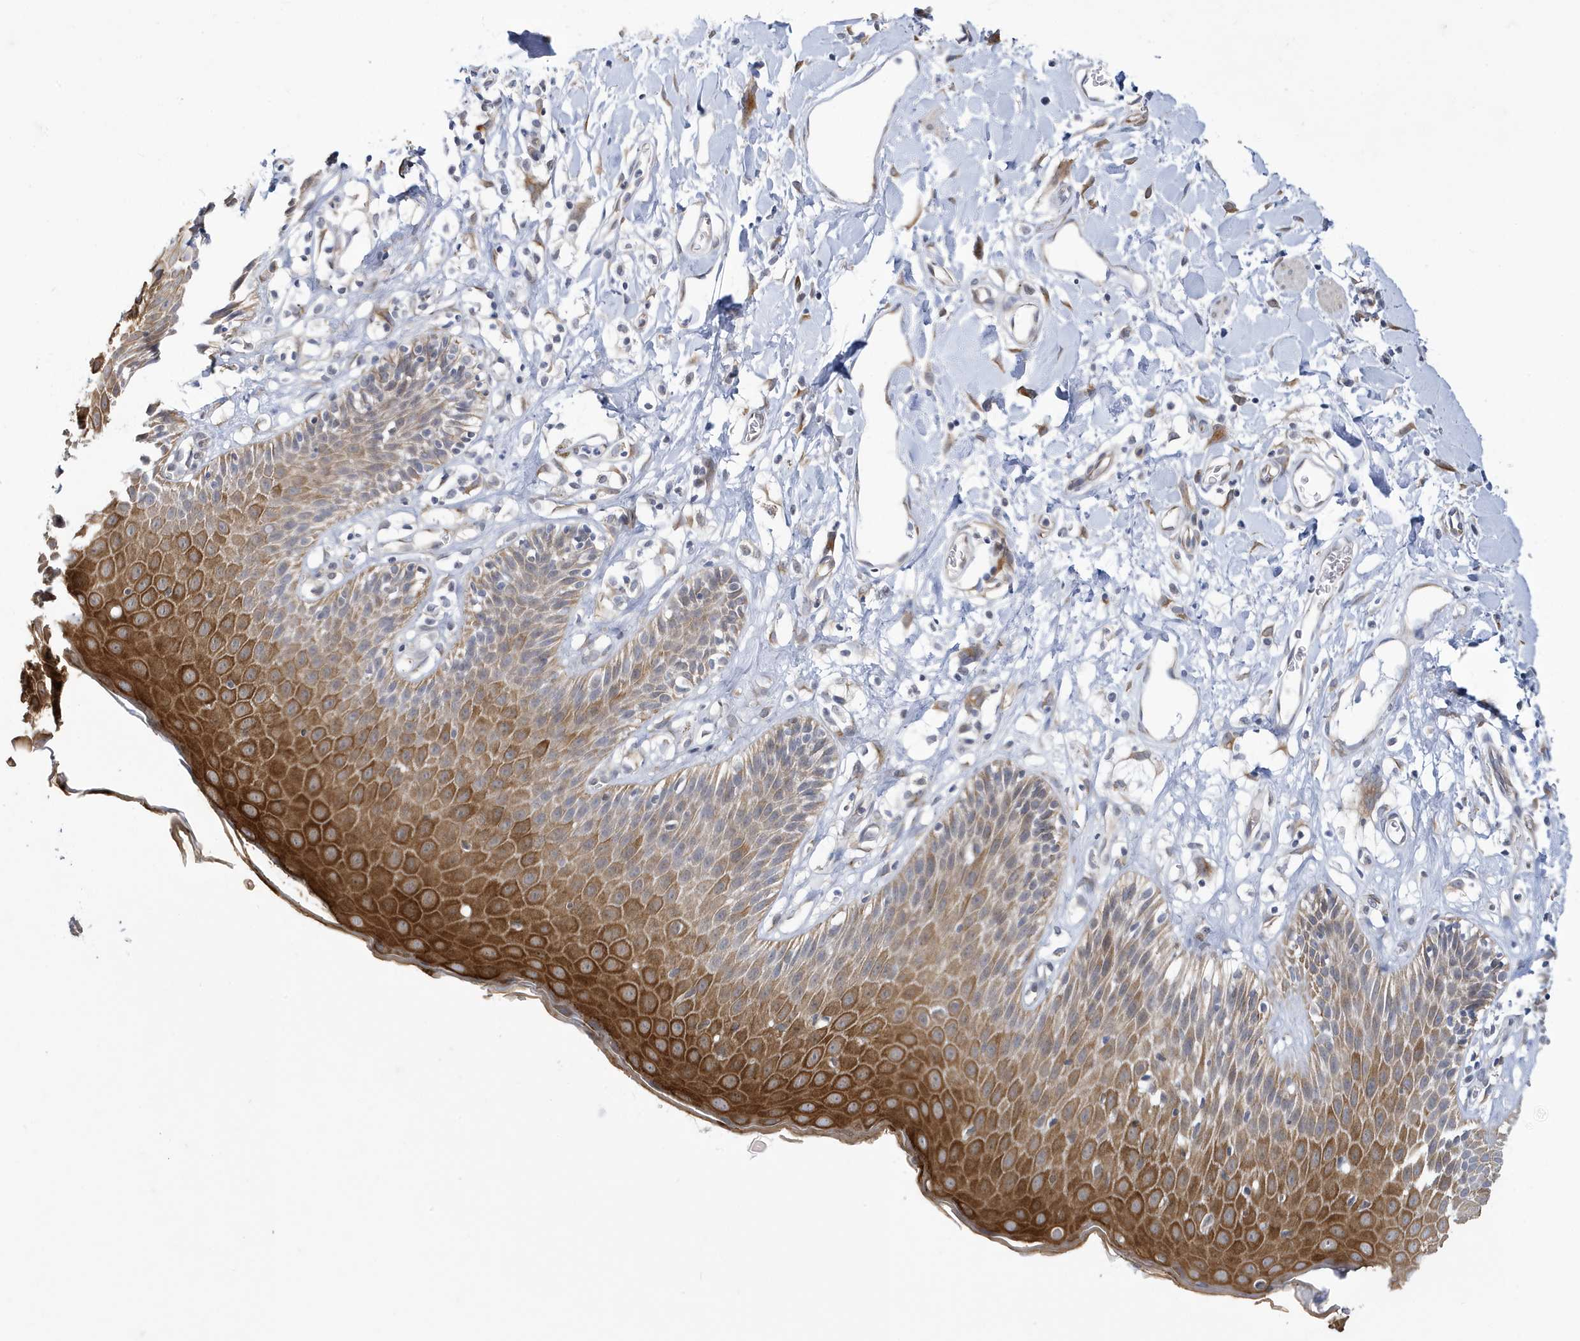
{"staining": {"intensity": "strong", "quantity": ">75%", "location": "cytoplasmic/membranous"}, "tissue": "skin", "cell_type": "Epidermal cells", "image_type": "normal", "snomed": [{"axis": "morphology", "description": "Normal tissue, NOS"}, {"axis": "topography", "description": "Vulva"}], "caption": "IHC micrograph of normal human skin stained for a protein (brown), which shows high levels of strong cytoplasmic/membranous expression in about >75% of epidermal cells.", "gene": "ZNF654", "patient": {"sex": "female", "age": 68}}